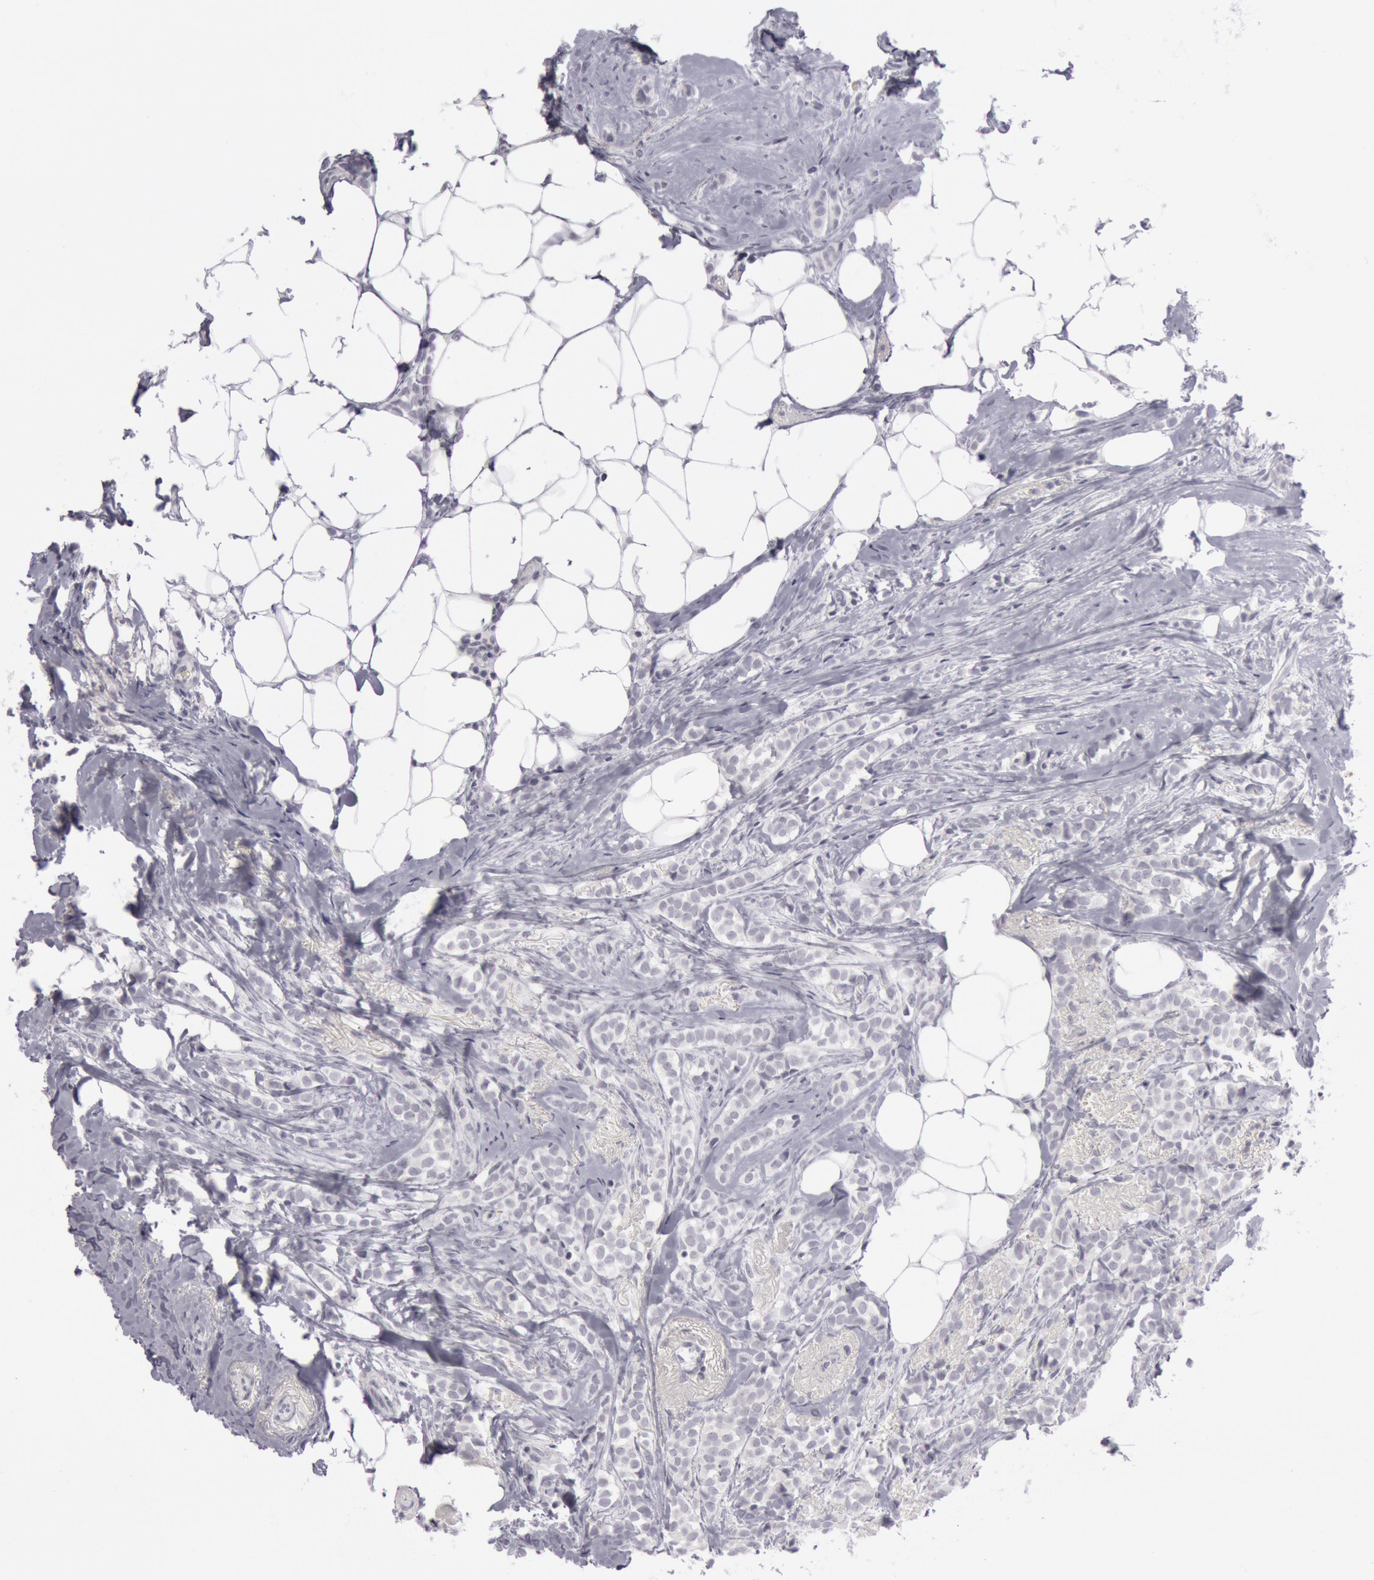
{"staining": {"intensity": "negative", "quantity": "none", "location": "none"}, "tissue": "breast cancer", "cell_type": "Tumor cells", "image_type": "cancer", "snomed": [{"axis": "morphology", "description": "Lobular carcinoma"}, {"axis": "topography", "description": "Breast"}], "caption": "Micrograph shows no protein positivity in tumor cells of lobular carcinoma (breast) tissue. (DAB immunohistochemistry (IHC) with hematoxylin counter stain).", "gene": "KRT16", "patient": {"sex": "female", "age": 56}}